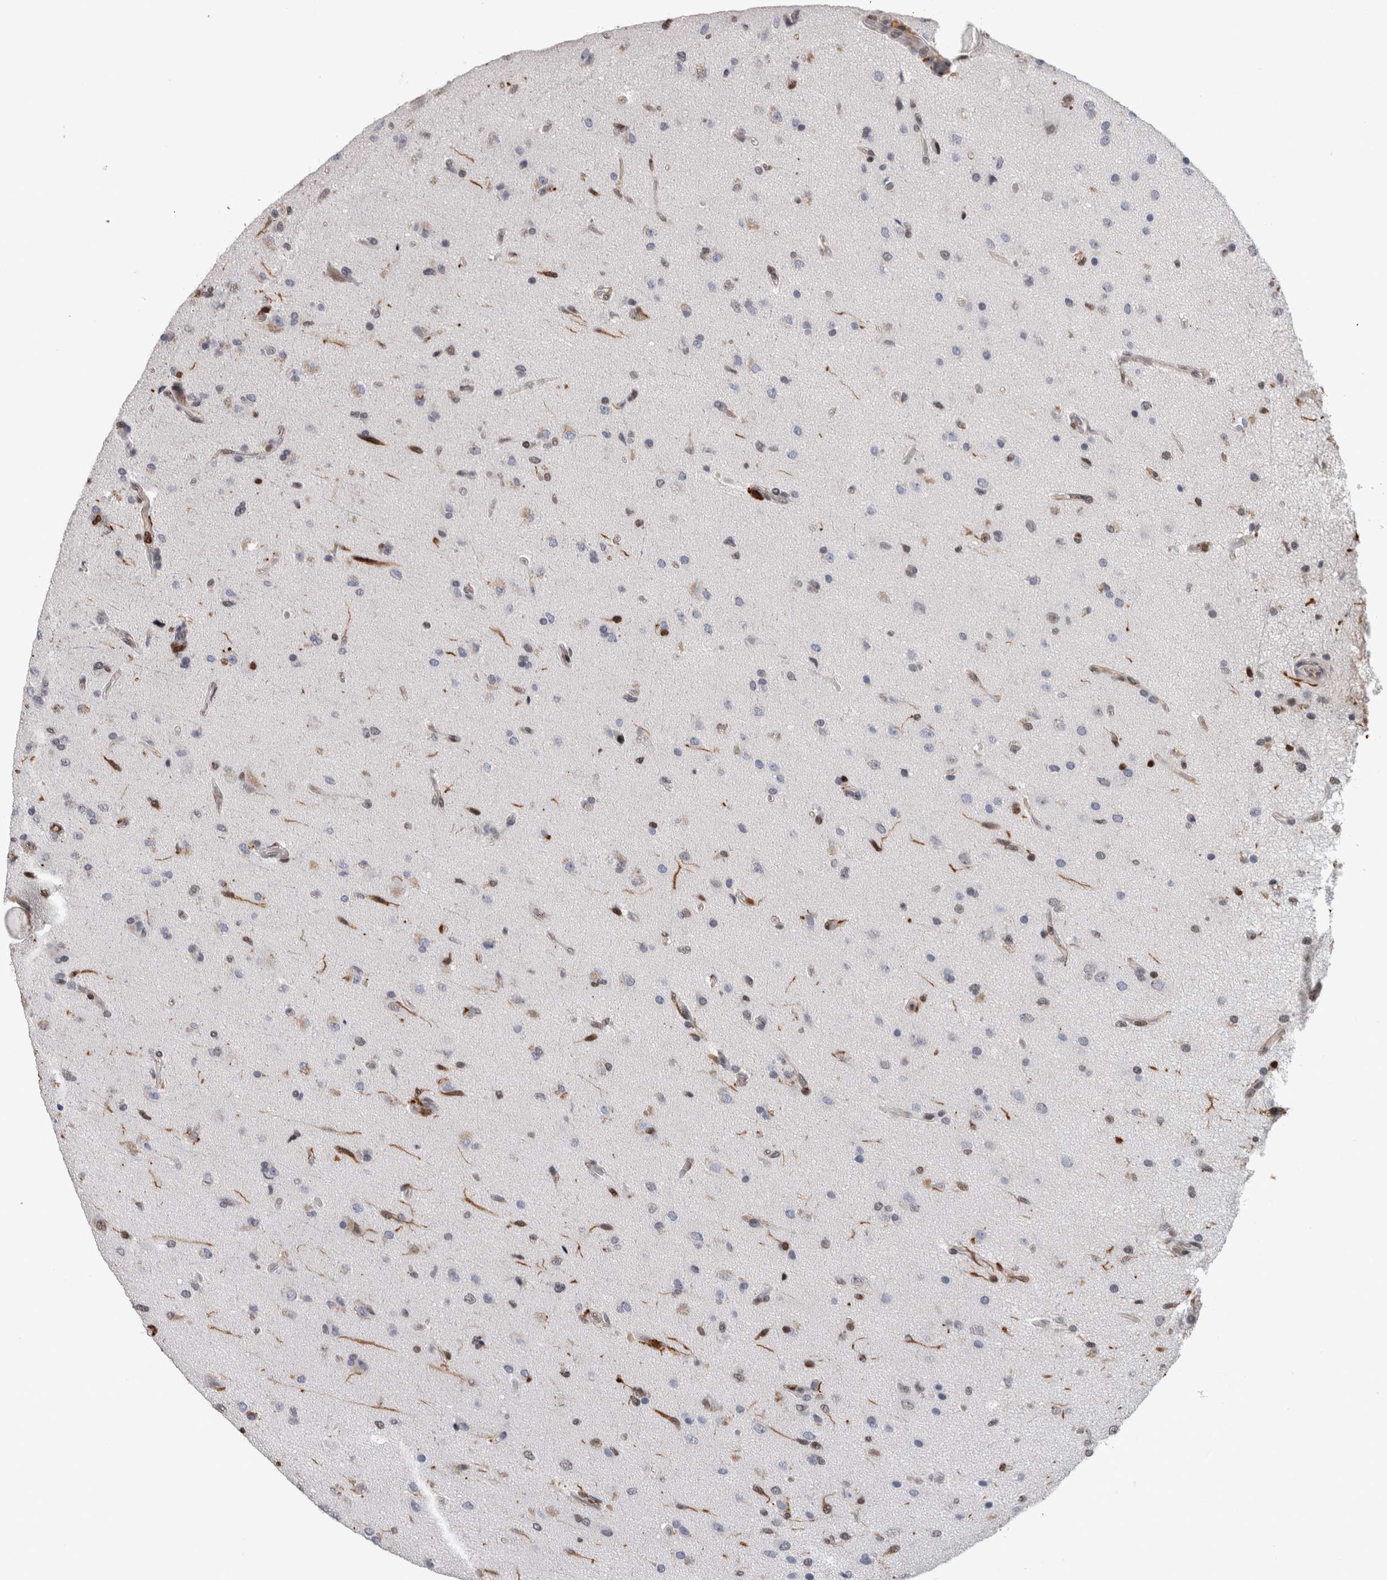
{"staining": {"intensity": "moderate", "quantity": "25%-75%", "location": "nuclear"}, "tissue": "glioma", "cell_type": "Tumor cells", "image_type": "cancer", "snomed": [{"axis": "morphology", "description": "Glioma, malignant, High grade"}, {"axis": "topography", "description": "Brain"}], "caption": "About 25%-75% of tumor cells in human malignant high-grade glioma display moderate nuclear protein expression as visualized by brown immunohistochemical staining.", "gene": "POLD2", "patient": {"sex": "male", "age": 72}}